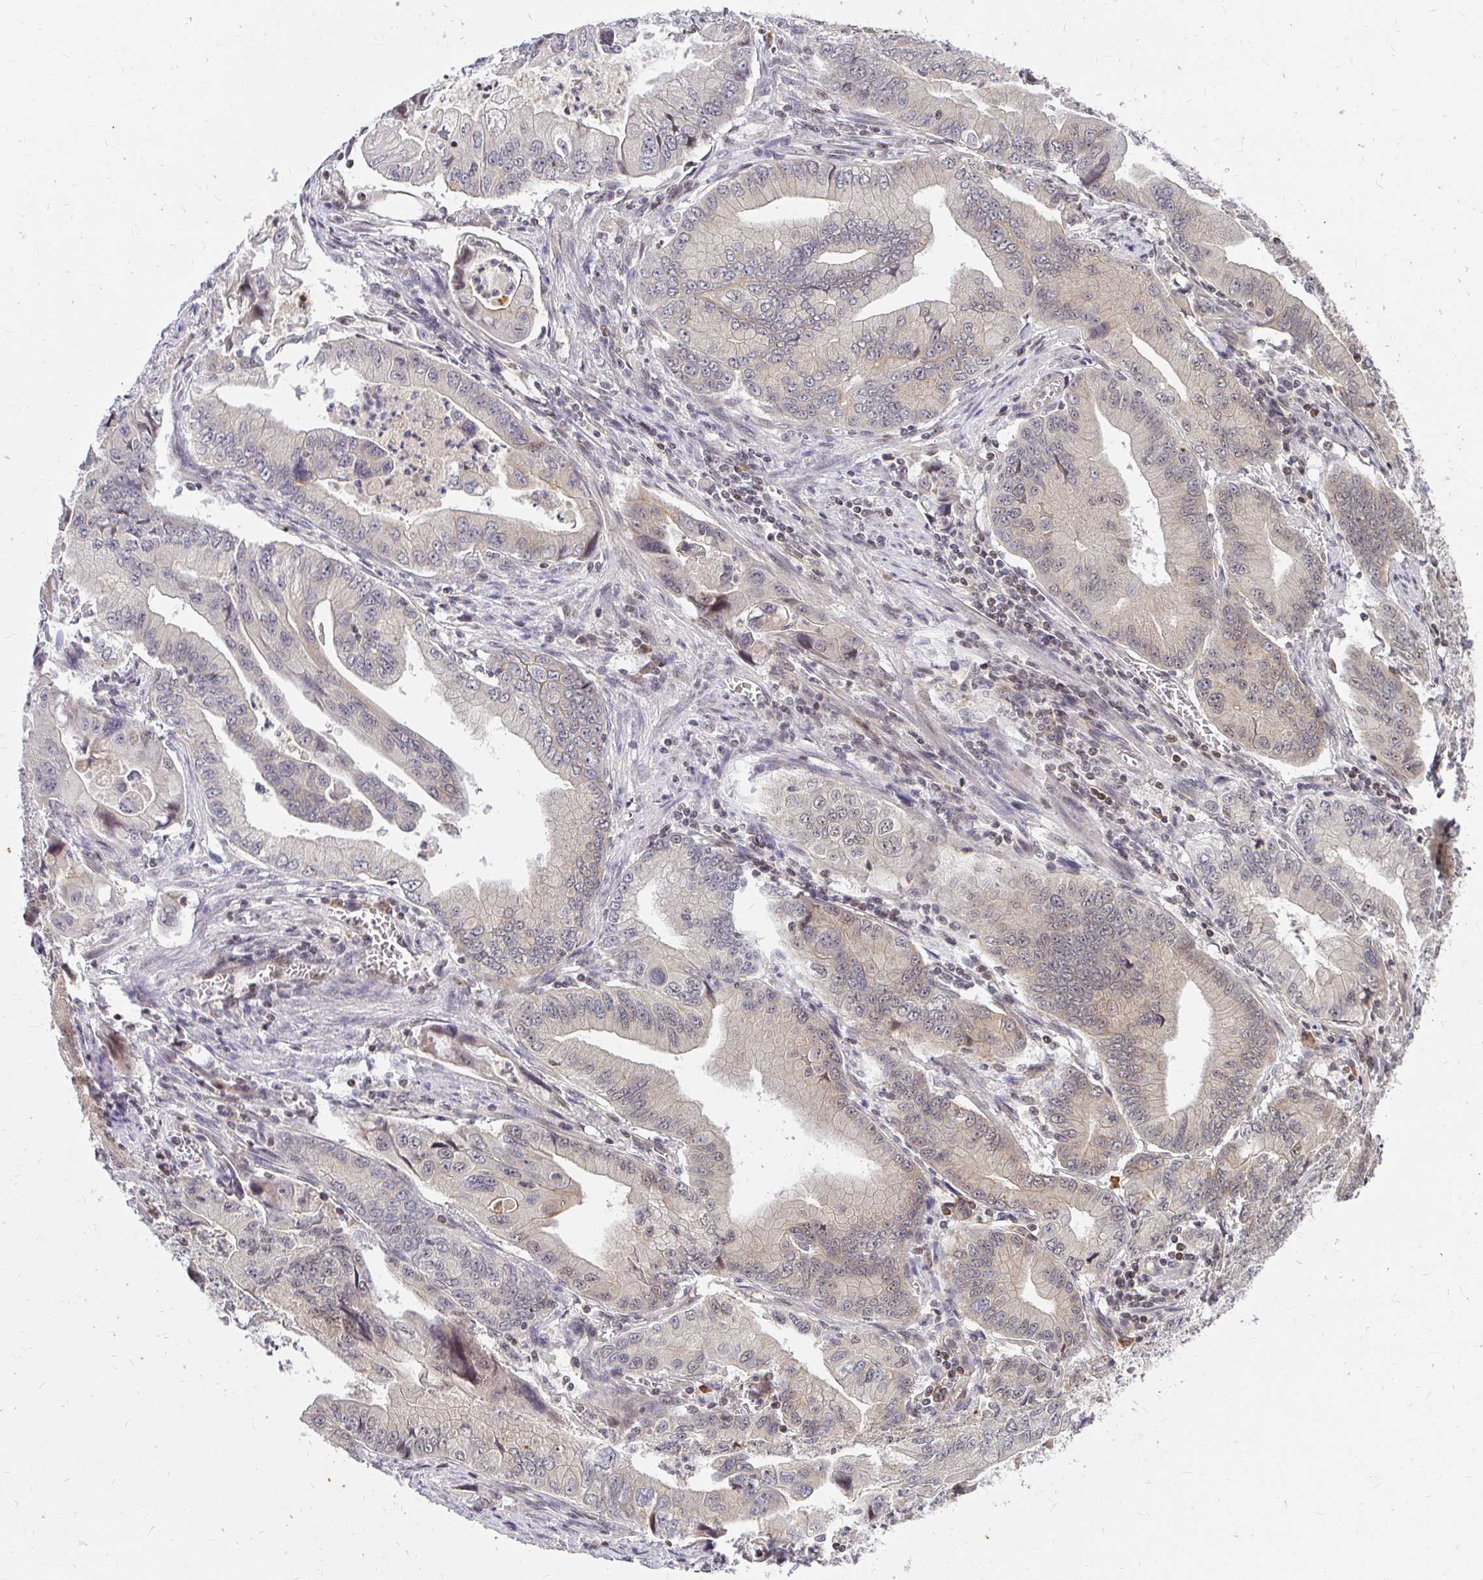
{"staining": {"intensity": "negative", "quantity": "none", "location": "none"}, "tissue": "stomach cancer", "cell_type": "Tumor cells", "image_type": "cancer", "snomed": [{"axis": "morphology", "description": "Adenocarcinoma, NOS"}, {"axis": "topography", "description": "Pancreas"}, {"axis": "topography", "description": "Stomach, upper"}], "caption": "A high-resolution histopathology image shows immunohistochemistry (IHC) staining of stomach cancer (adenocarcinoma), which exhibits no significant staining in tumor cells.", "gene": "ANK3", "patient": {"sex": "male", "age": 77}}